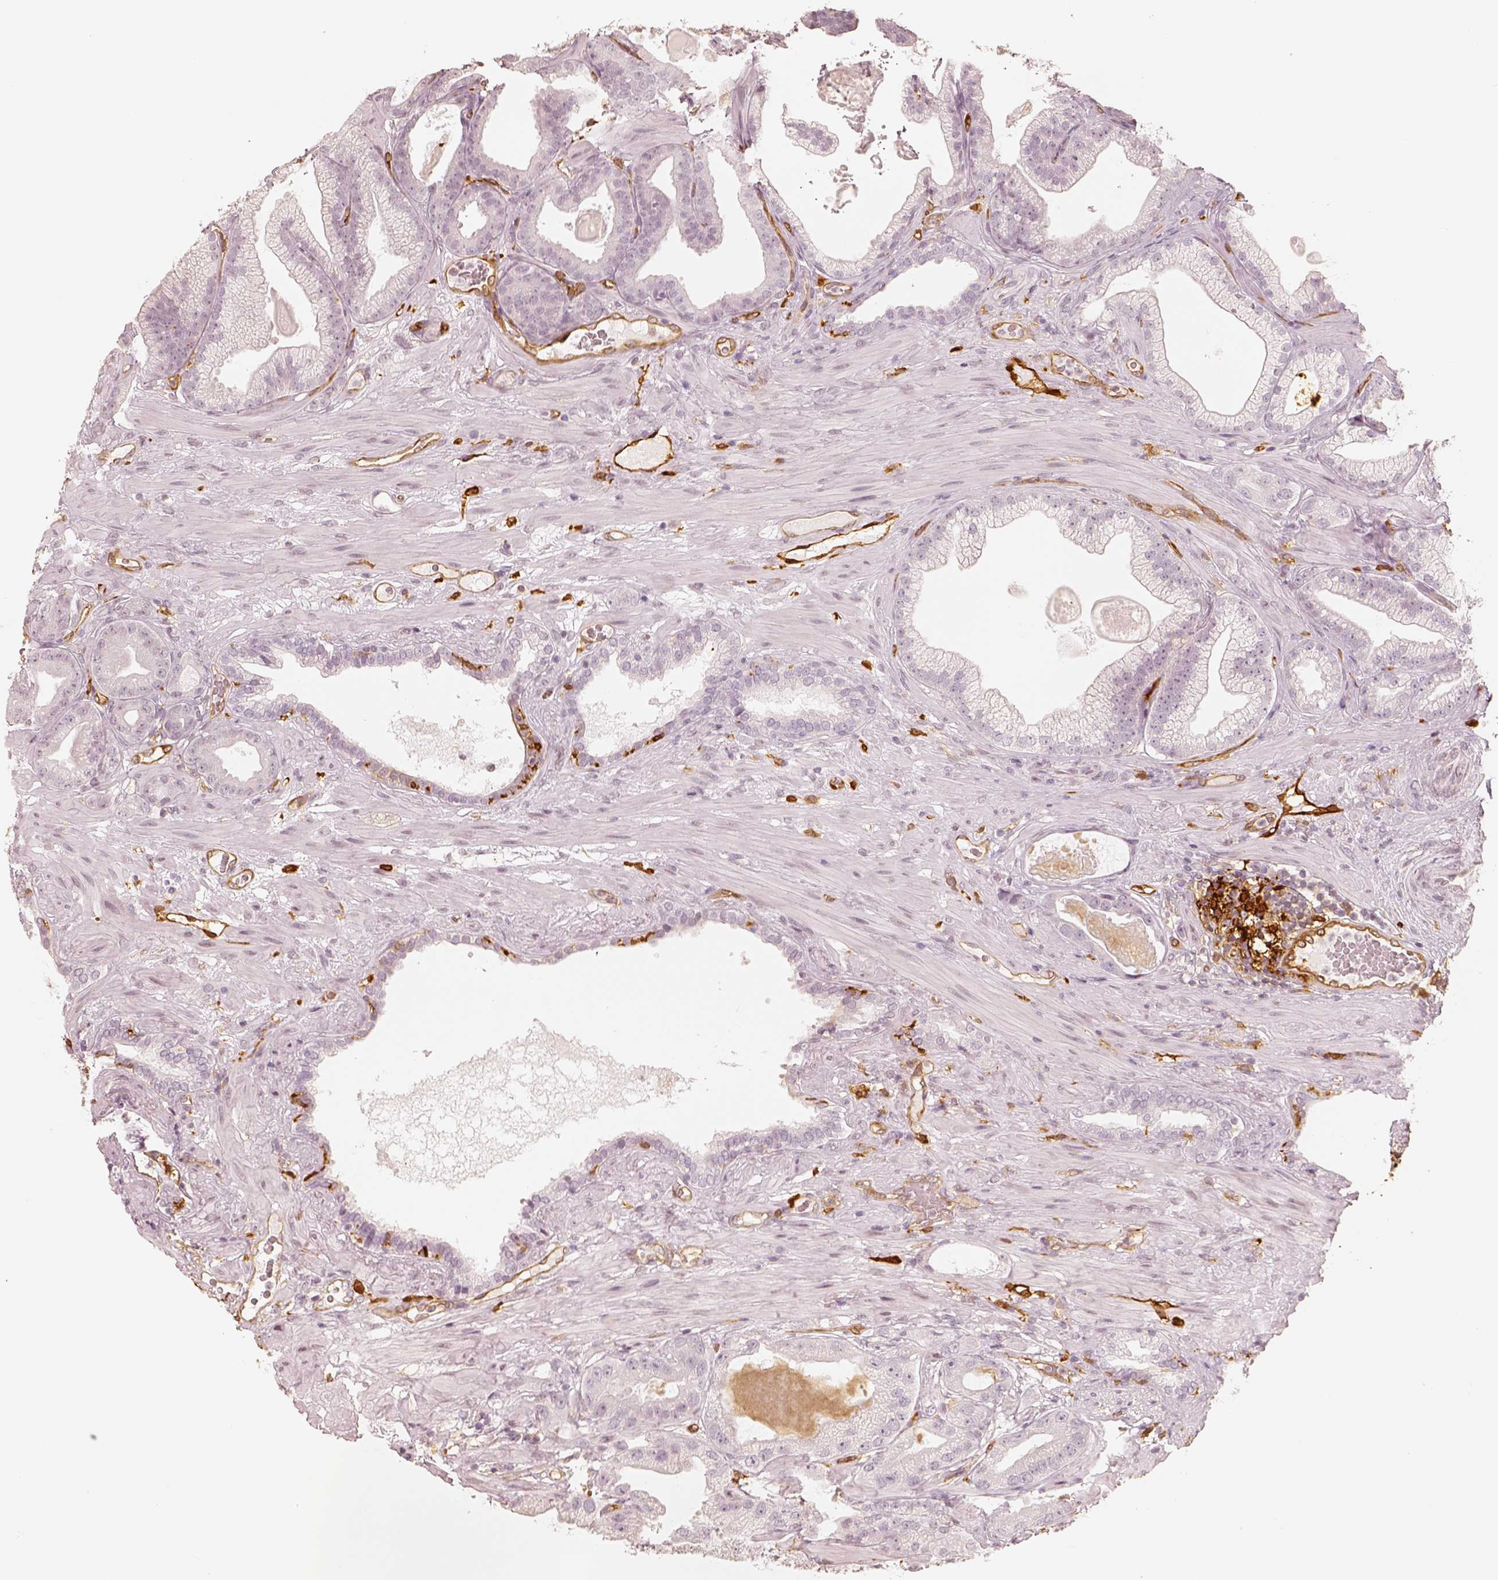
{"staining": {"intensity": "negative", "quantity": "none", "location": "none"}, "tissue": "prostate cancer", "cell_type": "Tumor cells", "image_type": "cancer", "snomed": [{"axis": "morphology", "description": "Adenocarcinoma, Low grade"}, {"axis": "topography", "description": "Prostate"}], "caption": "DAB immunohistochemical staining of prostate adenocarcinoma (low-grade) reveals no significant expression in tumor cells.", "gene": "FSCN1", "patient": {"sex": "male", "age": 57}}